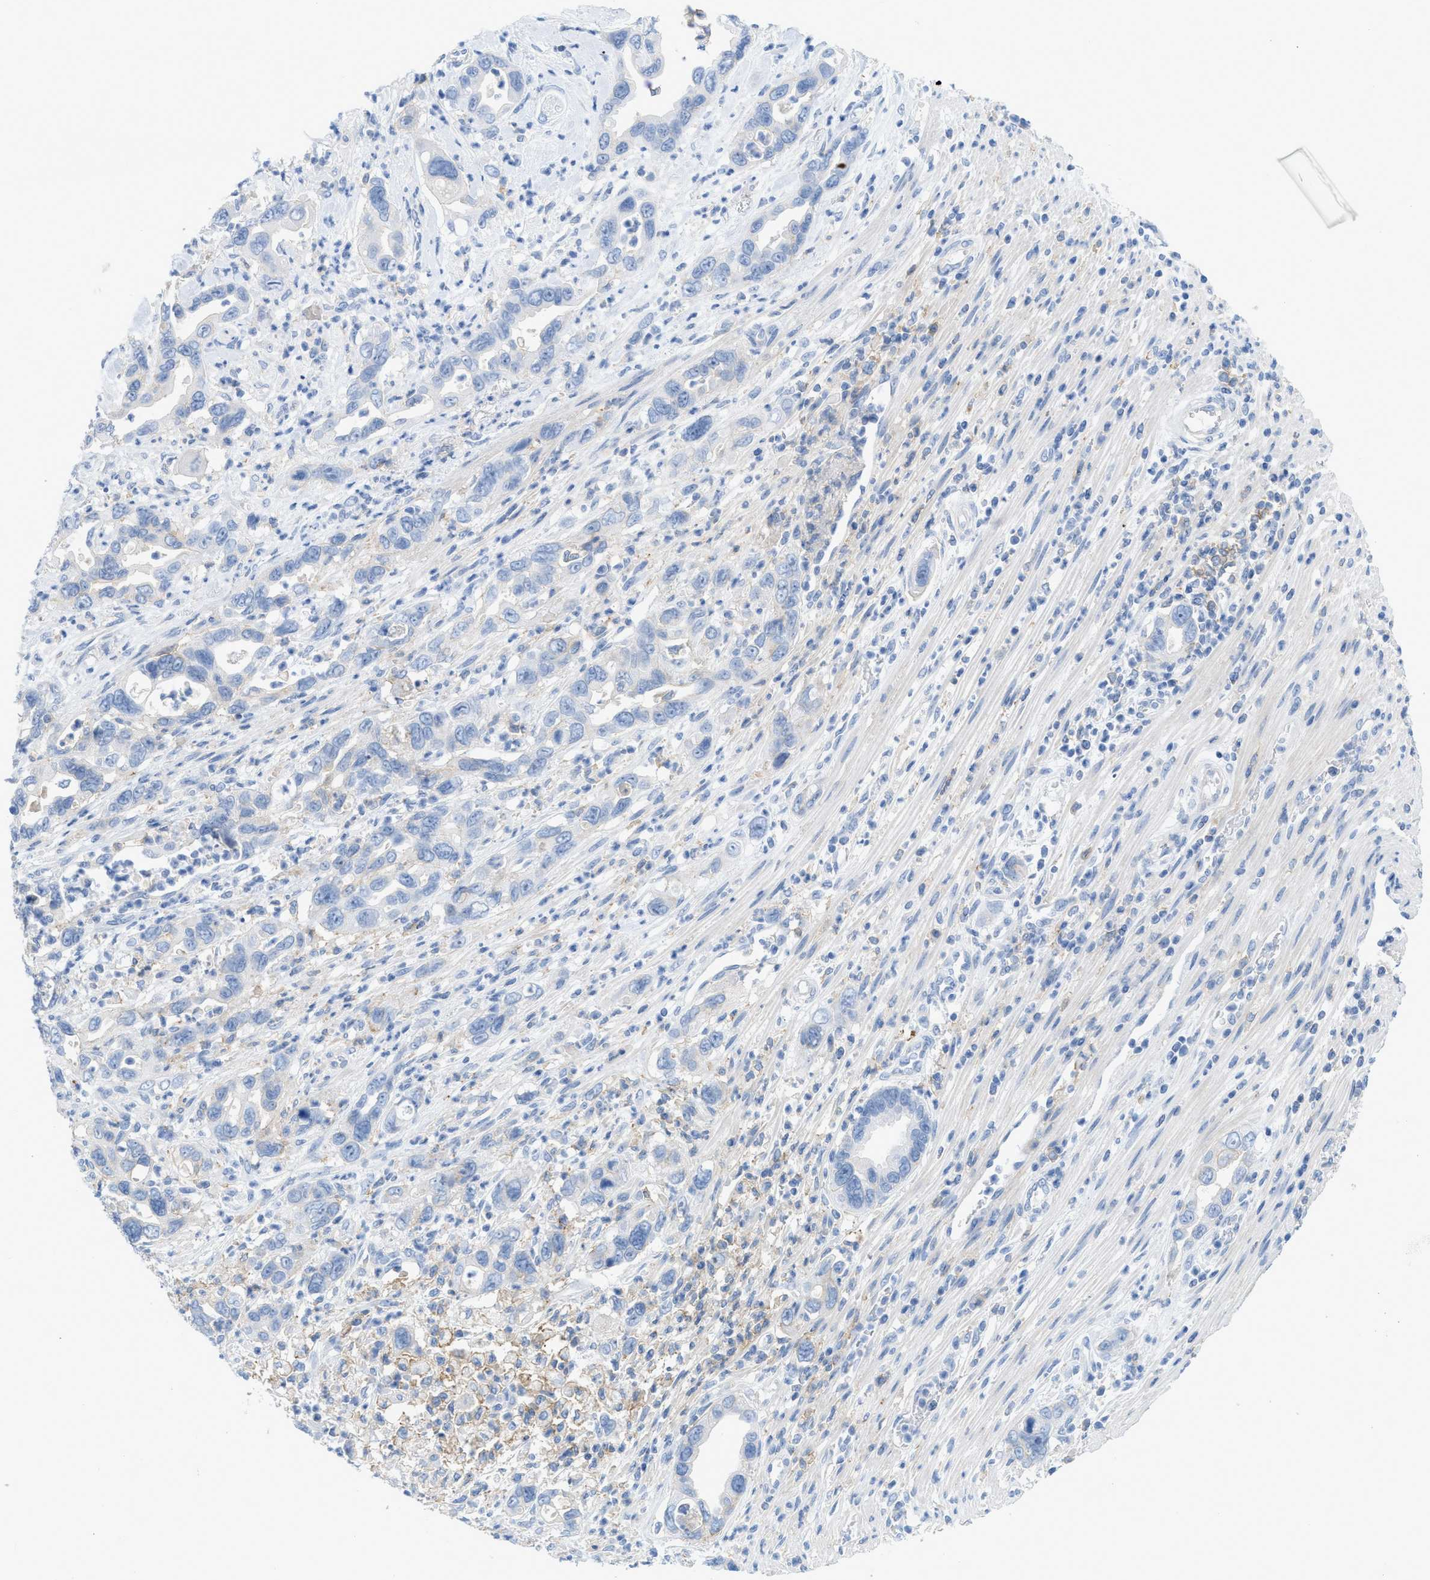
{"staining": {"intensity": "negative", "quantity": "none", "location": "none"}, "tissue": "pancreatic cancer", "cell_type": "Tumor cells", "image_type": "cancer", "snomed": [{"axis": "morphology", "description": "Adenocarcinoma, NOS"}, {"axis": "topography", "description": "Pancreas"}], "caption": "A high-resolution histopathology image shows immunohistochemistry staining of pancreatic adenocarcinoma, which exhibits no significant staining in tumor cells.", "gene": "SLC3A2", "patient": {"sex": "female", "age": 70}}